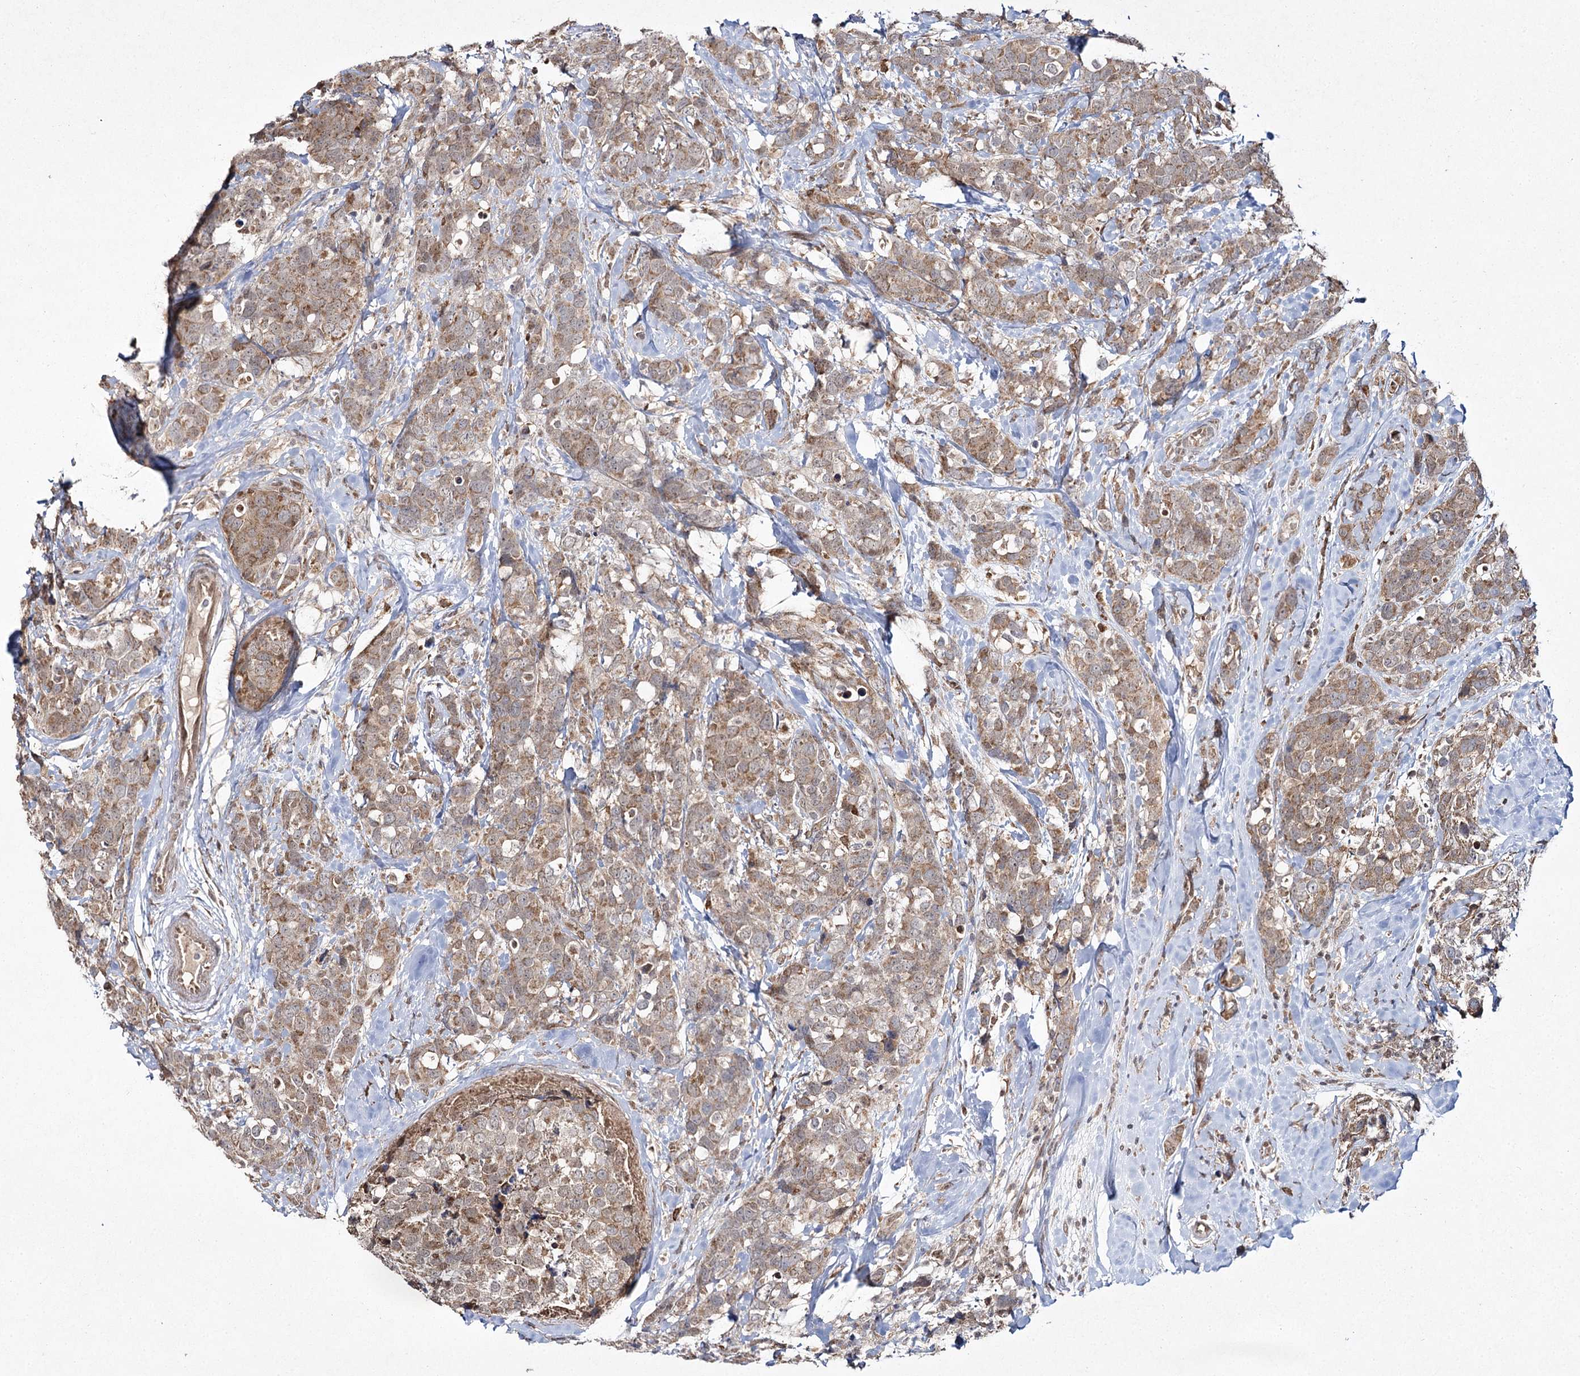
{"staining": {"intensity": "moderate", "quantity": ">75%", "location": "cytoplasmic/membranous"}, "tissue": "breast cancer", "cell_type": "Tumor cells", "image_type": "cancer", "snomed": [{"axis": "morphology", "description": "Lobular carcinoma"}, {"axis": "topography", "description": "Breast"}], "caption": "Lobular carcinoma (breast) stained with IHC exhibits moderate cytoplasmic/membranous expression in about >75% of tumor cells.", "gene": "TRNT1", "patient": {"sex": "female", "age": 59}}